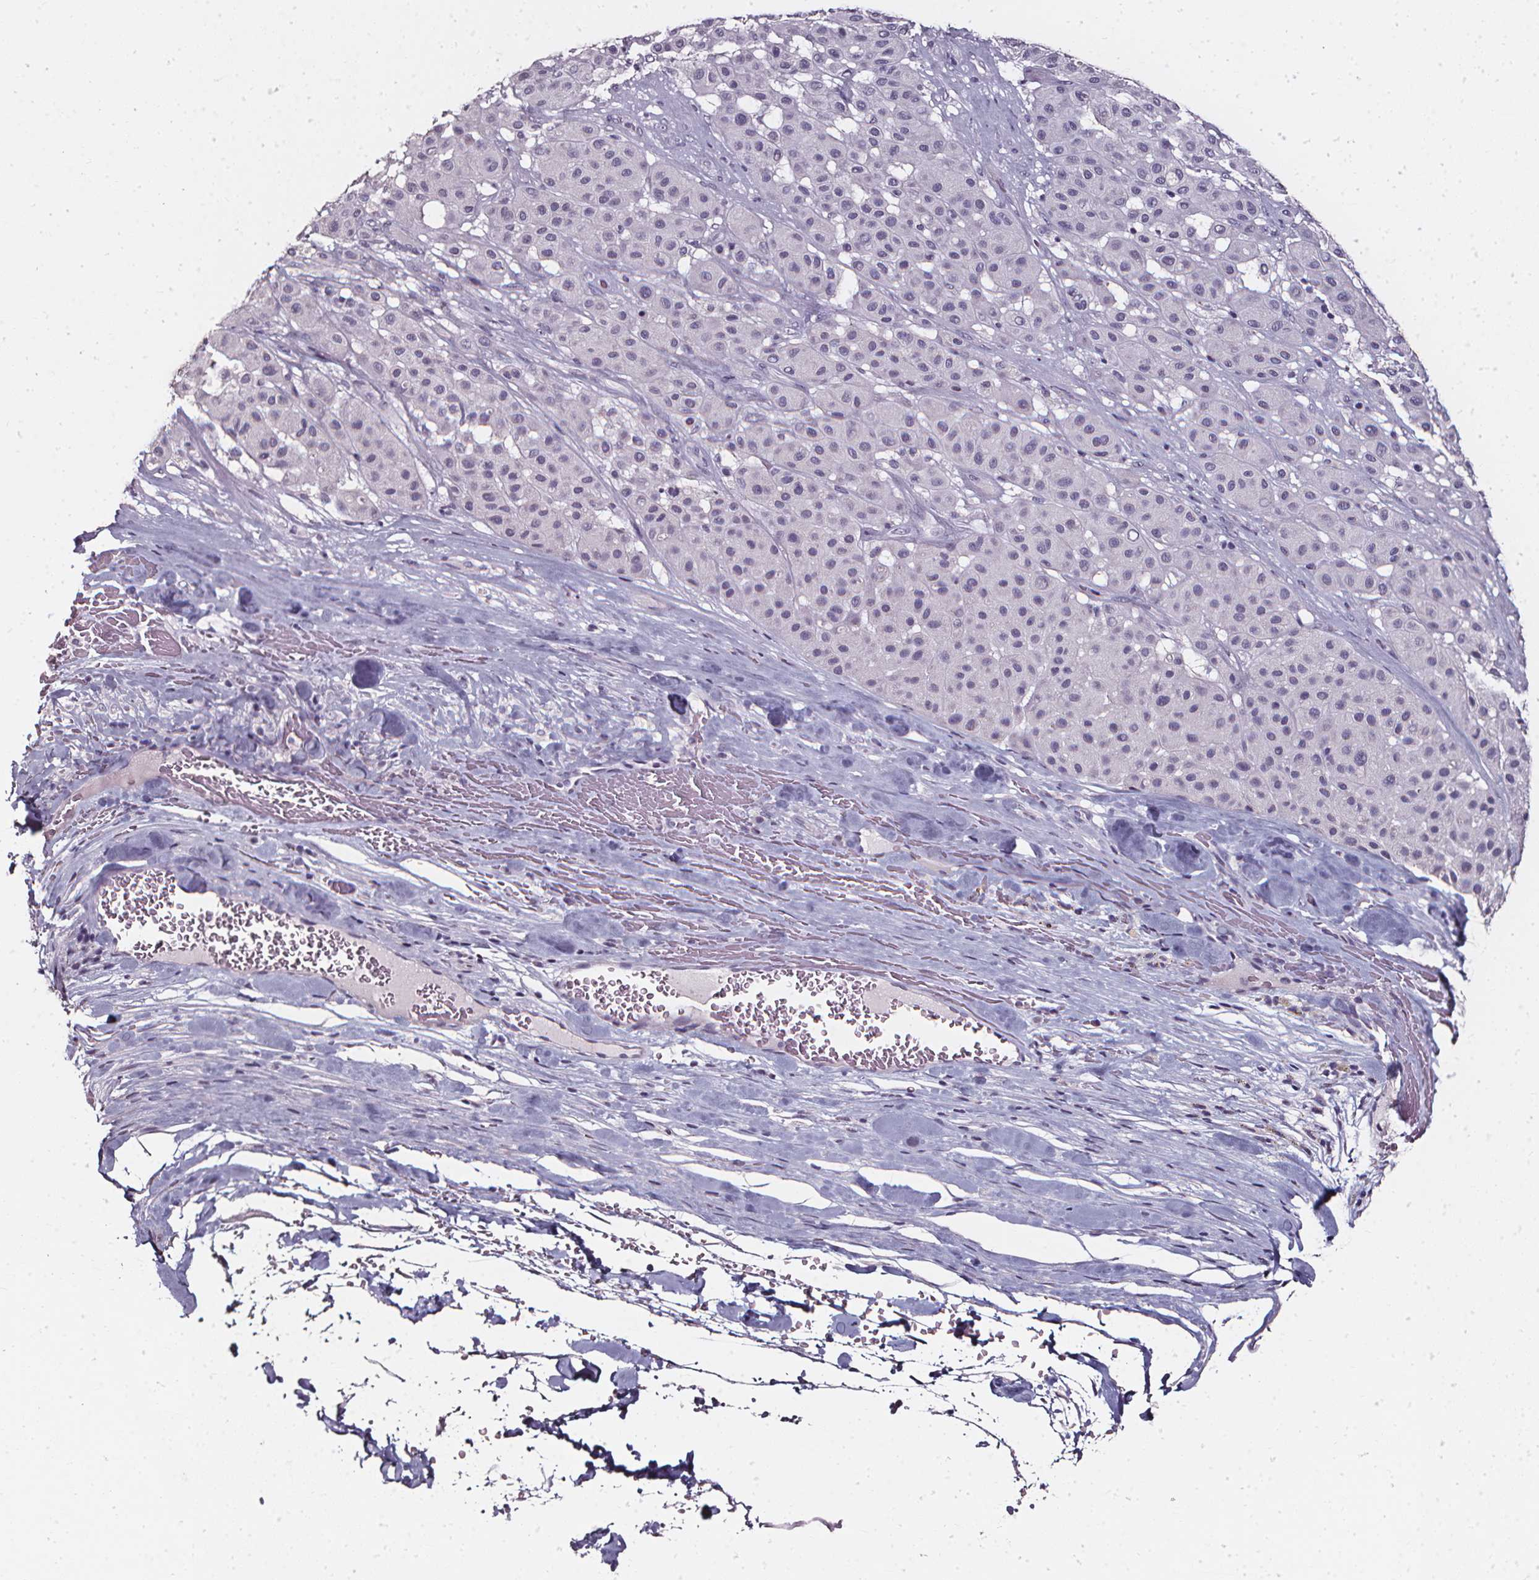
{"staining": {"intensity": "negative", "quantity": "none", "location": "none"}, "tissue": "melanoma", "cell_type": "Tumor cells", "image_type": "cancer", "snomed": [{"axis": "morphology", "description": "Malignant melanoma, Metastatic site"}, {"axis": "topography", "description": "Smooth muscle"}], "caption": "Melanoma stained for a protein using IHC demonstrates no expression tumor cells.", "gene": "DEFA5", "patient": {"sex": "male", "age": 41}}